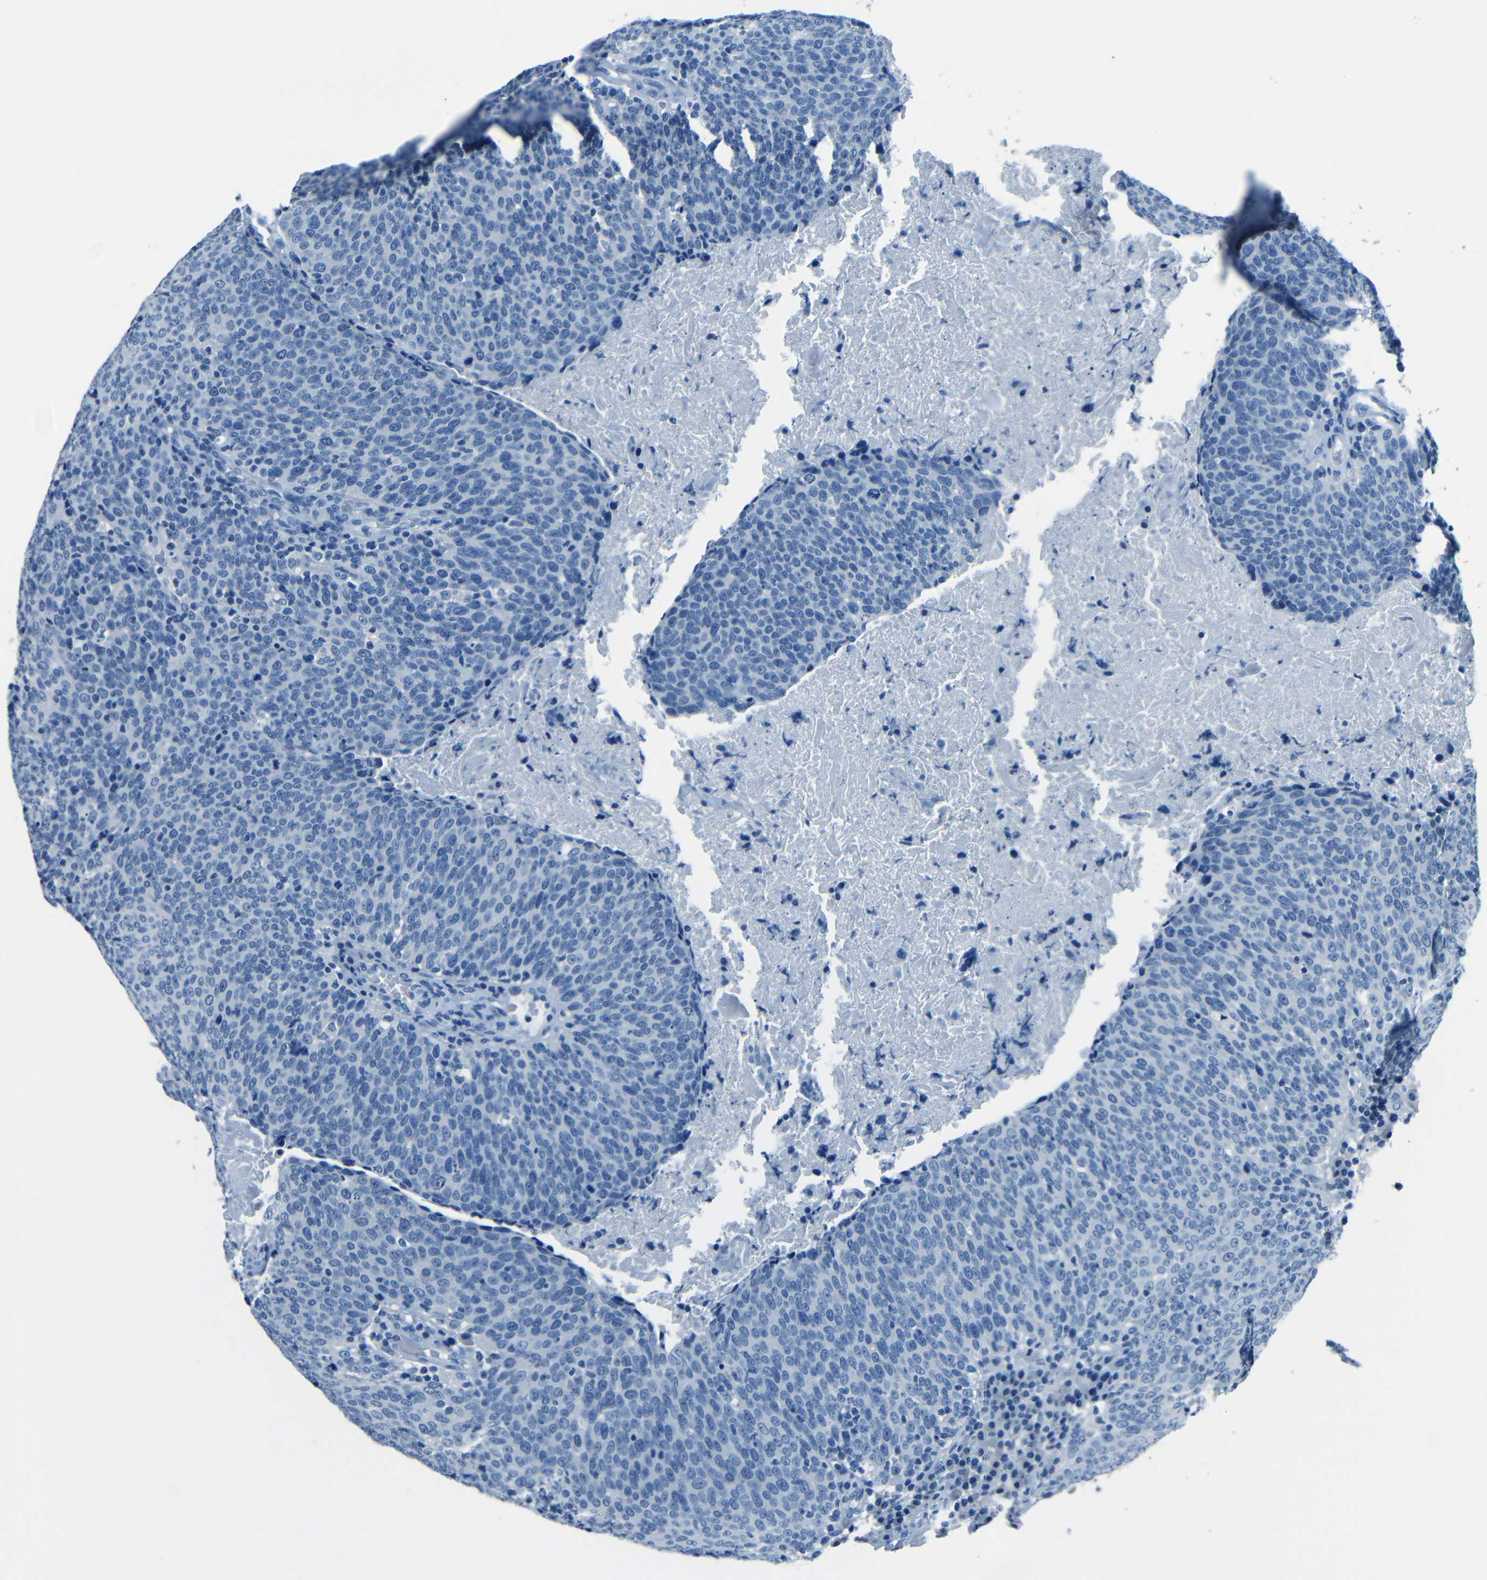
{"staining": {"intensity": "negative", "quantity": "none", "location": "none"}, "tissue": "head and neck cancer", "cell_type": "Tumor cells", "image_type": "cancer", "snomed": [{"axis": "morphology", "description": "Squamous cell carcinoma, NOS"}, {"axis": "morphology", "description": "Squamous cell carcinoma, metastatic, NOS"}, {"axis": "topography", "description": "Lymph node"}, {"axis": "topography", "description": "Head-Neck"}], "caption": "Photomicrograph shows no protein expression in tumor cells of head and neck cancer (metastatic squamous cell carcinoma) tissue. (DAB IHC visualized using brightfield microscopy, high magnification).", "gene": "FBN2", "patient": {"sex": "male", "age": 62}}